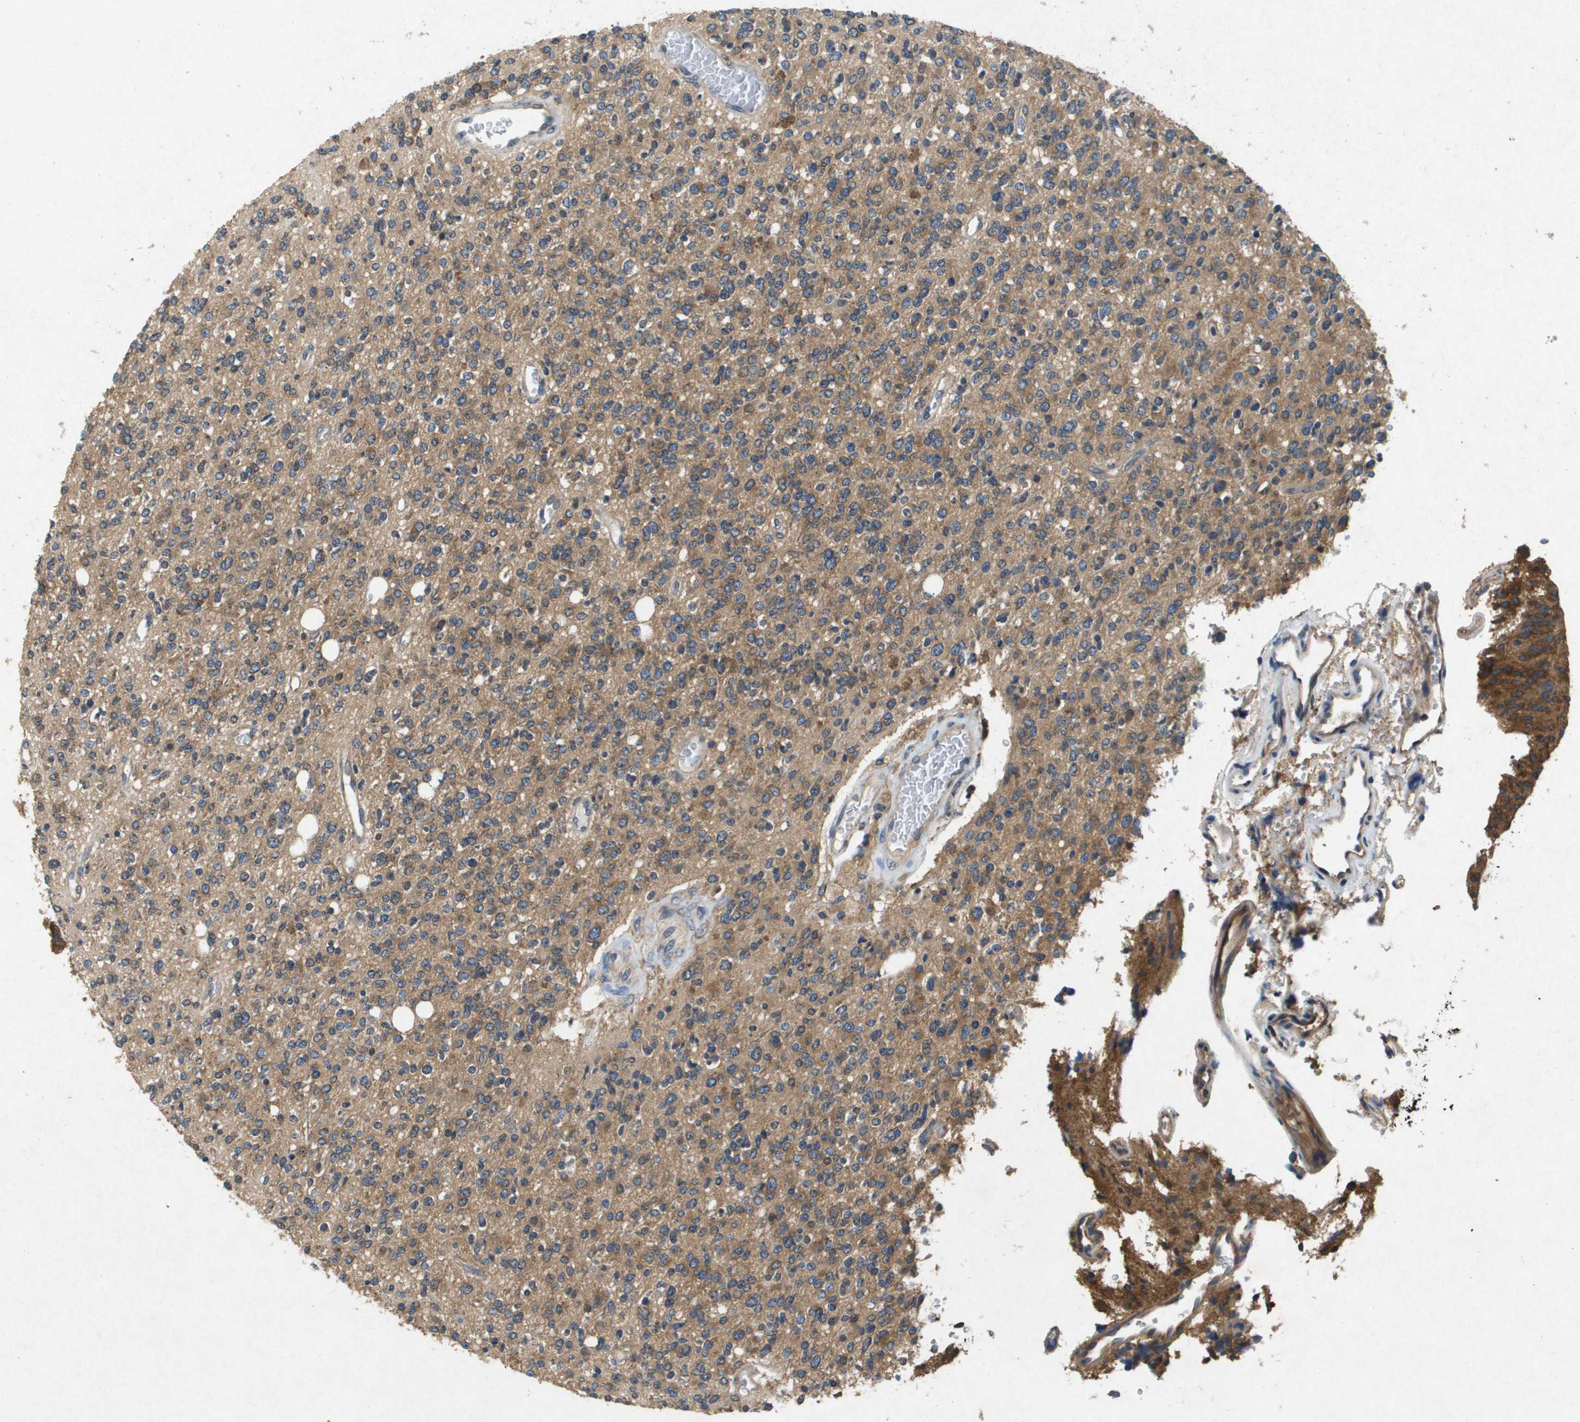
{"staining": {"intensity": "moderate", "quantity": ">75%", "location": "cytoplasmic/membranous"}, "tissue": "glioma", "cell_type": "Tumor cells", "image_type": "cancer", "snomed": [{"axis": "morphology", "description": "Glioma, malignant, High grade"}, {"axis": "topography", "description": "Brain"}], "caption": "Glioma stained with a protein marker reveals moderate staining in tumor cells.", "gene": "PTPRT", "patient": {"sex": "male", "age": 34}}